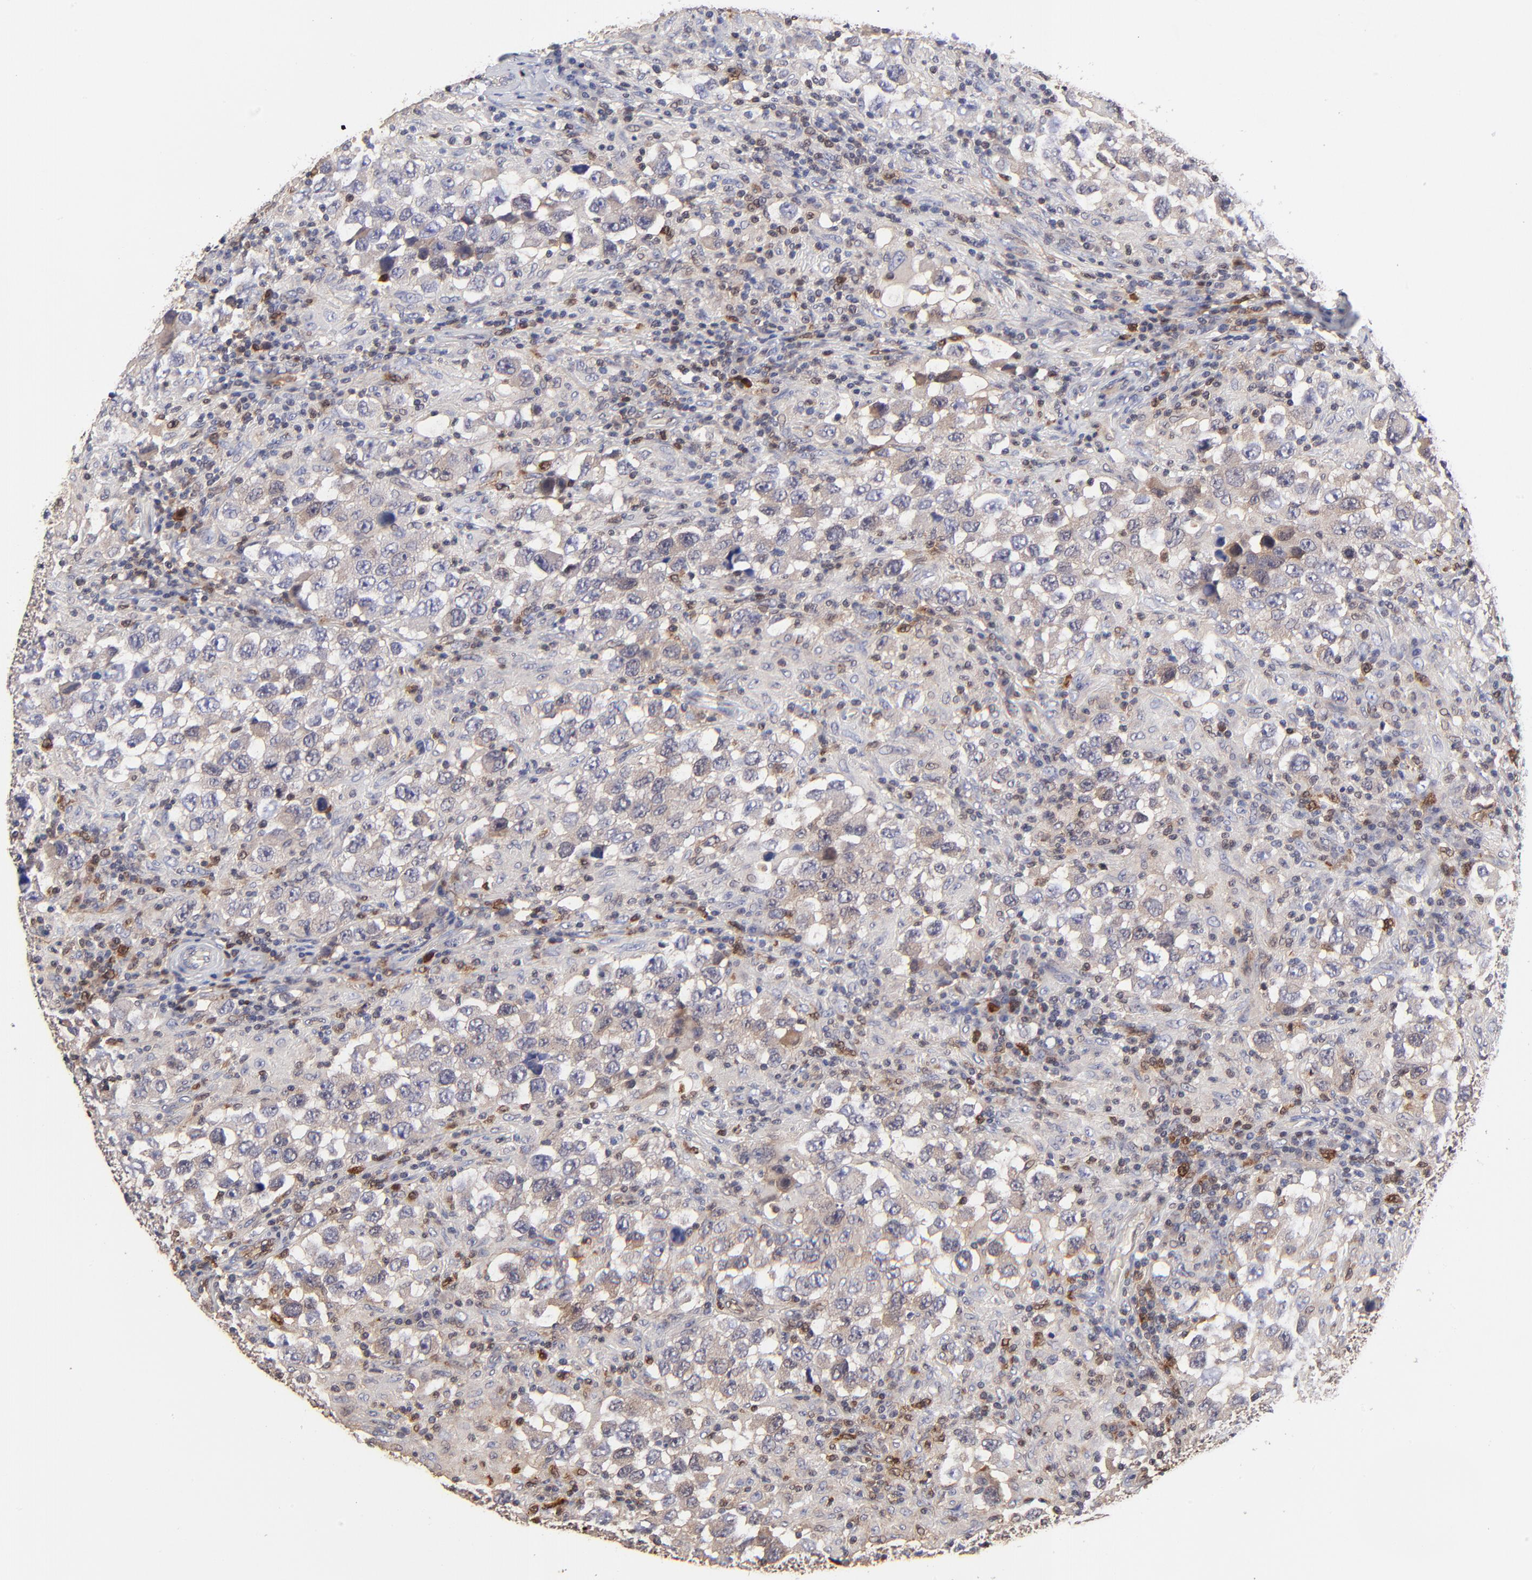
{"staining": {"intensity": "moderate", "quantity": "25%-75%", "location": "cytoplasmic/membranous,nuclear"}, "tissue": "testis cancer", "cell_type": "Tumor cells", "image_type": "cancer", "snomed": [{"axis": "morphology", "description": "Carcinoma, Embryonal, NOS"}, {"axis": "topography", "description": "Testis"}], "caption": "Brown immunohistochemical staining in testis embryonal carcinoma displays moderate cytoplasmic/membranous and nuclear staining in about 25%-75% of tumor cells. (DAB IHC, brown staining for protein, blue staining for nuclei).", "gene": "DCTPP1", "patient": {"sex": "male", "age": 21}}